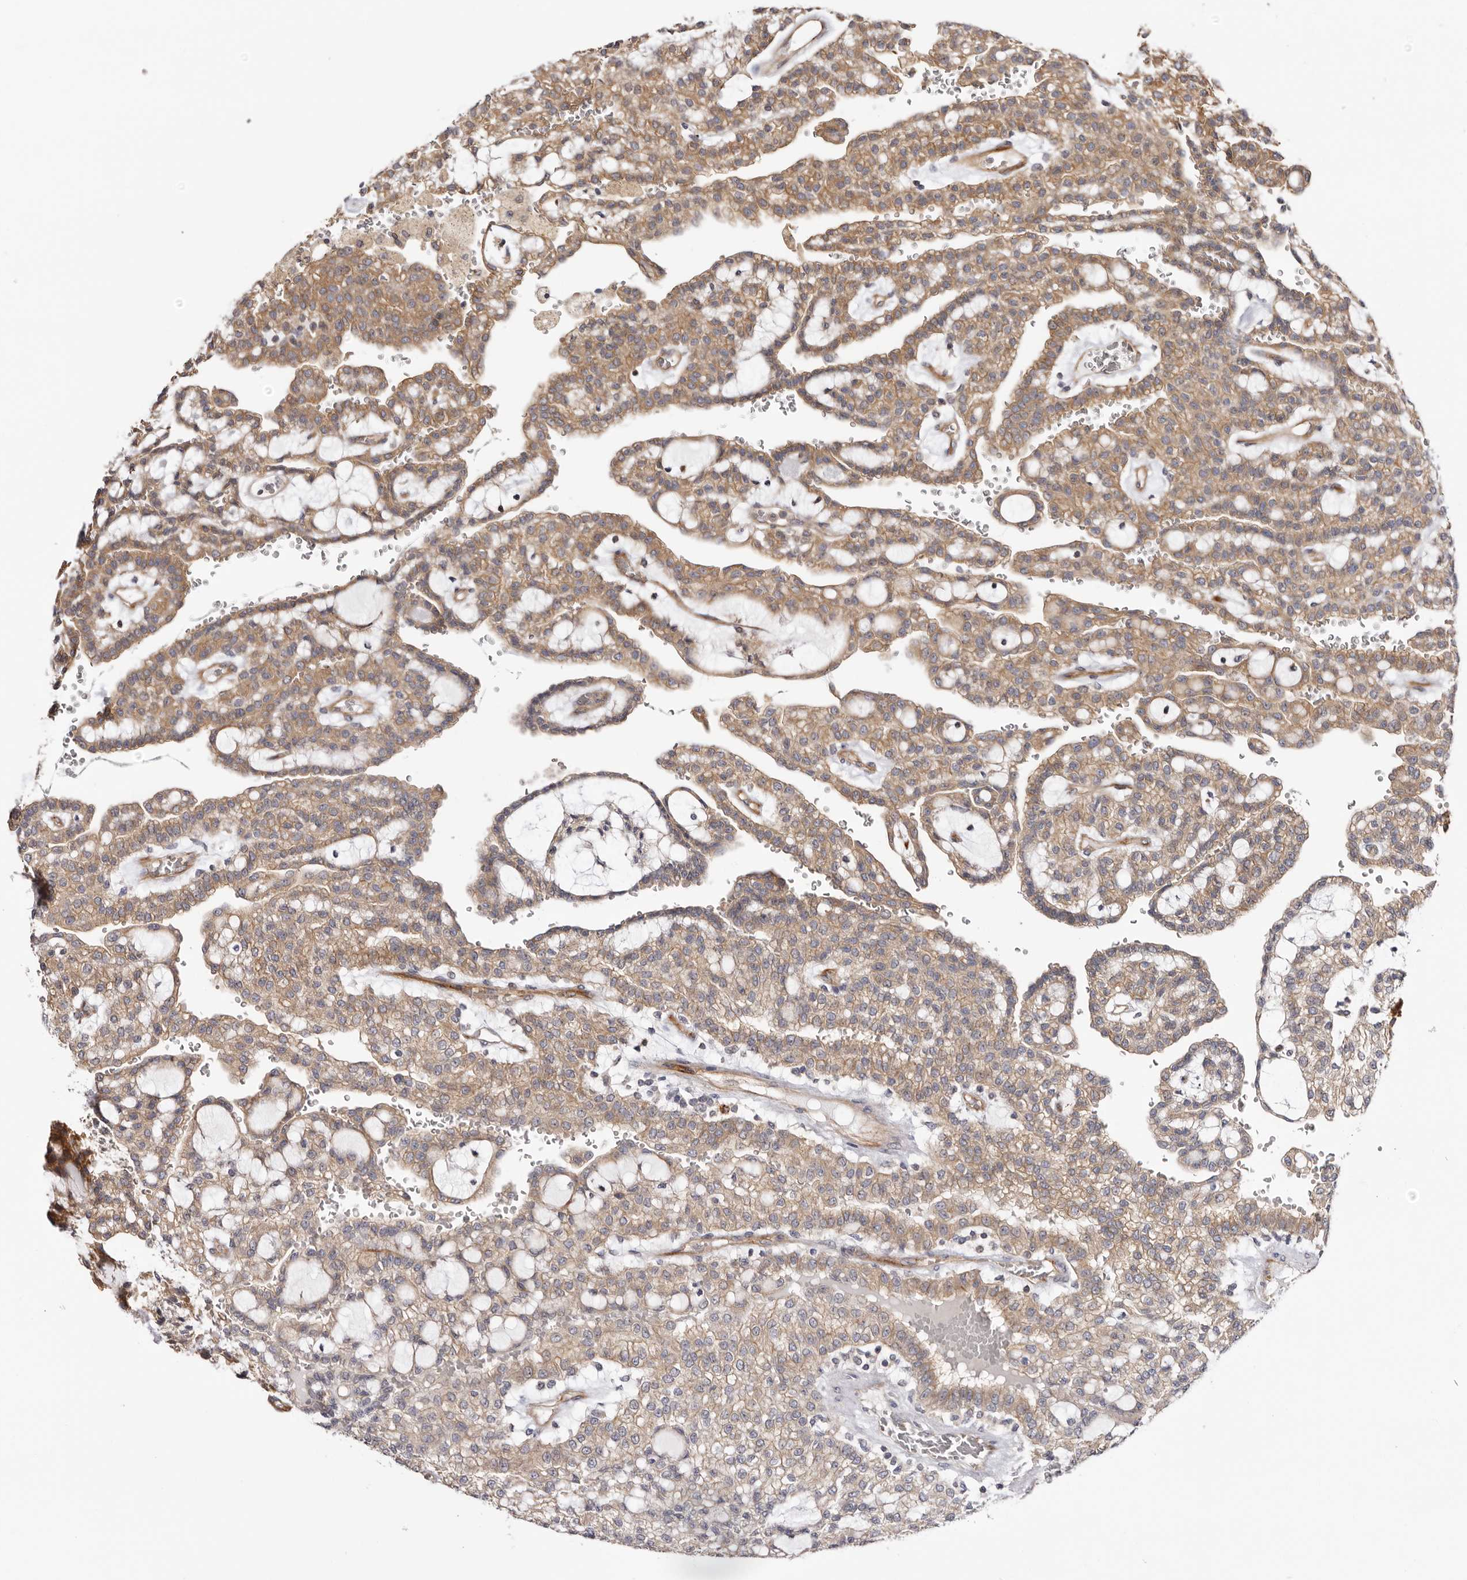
{"staining": {"intensity": "moderate", "quantity": ">75%", "location": "cytoplasmic/membranous"}, "tissue": "renal cancer", "cell_type": "Tumor cells", "image_type": "cancer", "snomed": [{"axis": "morphology", "description": "Adenocarcinoma, NOS"}, {"axis": "topography", "description": "Kidney"}], "caption": "Immunohistochemical staining of adenocarcinoma (renal) shows moderate cytoplasmic/membranous protein staining in approximately >75% of tumor cells.", "gene": "PANK4", "patient": {"sex": "male", "age": 63}}